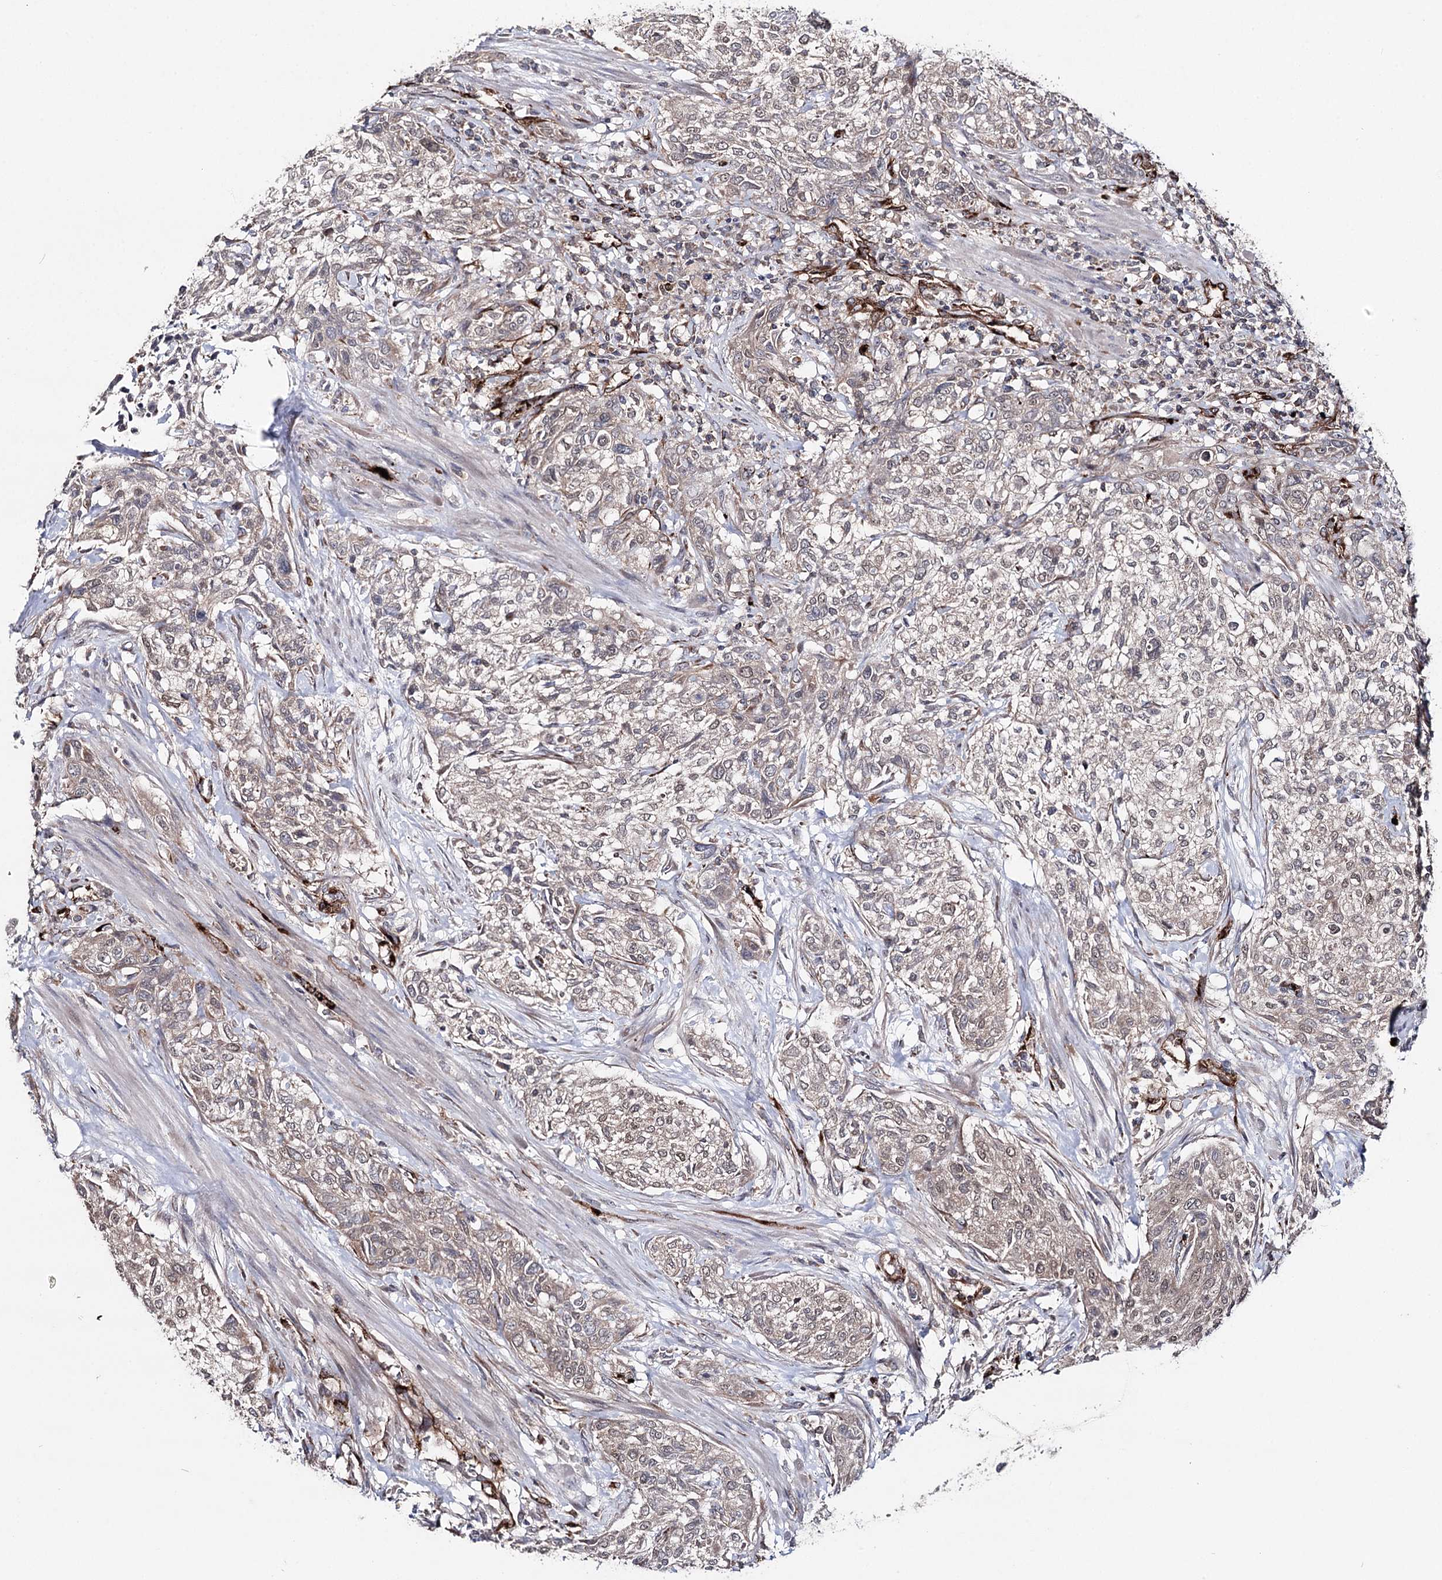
{"staining": {"intensity": "moderate", "quantity": ">75%", "location": "nuclear"}, "tissue": "urothelial cancer", "cell_type": "Tumor cells", "image_type": "cancer", "snomed": [{"axis": "morphology", "description": "Normal tissue, NOS"}, {"axis": "morphology", "description": "Urothelial carcinoma, NOS"}, {"axis": "topography", "description": "Urinary bladder"}, {"axis": "topography", "description": "Peripheral nerve tissue"}], "caption": "Immunohistochemistry (DAB) staining of human transitional cell carcinoma demonstrates moderate nuclear protein expression in approximately >75% of tumor cells.", "gene": "MIB1", "patient": {"sex": "male", "age": 35}}